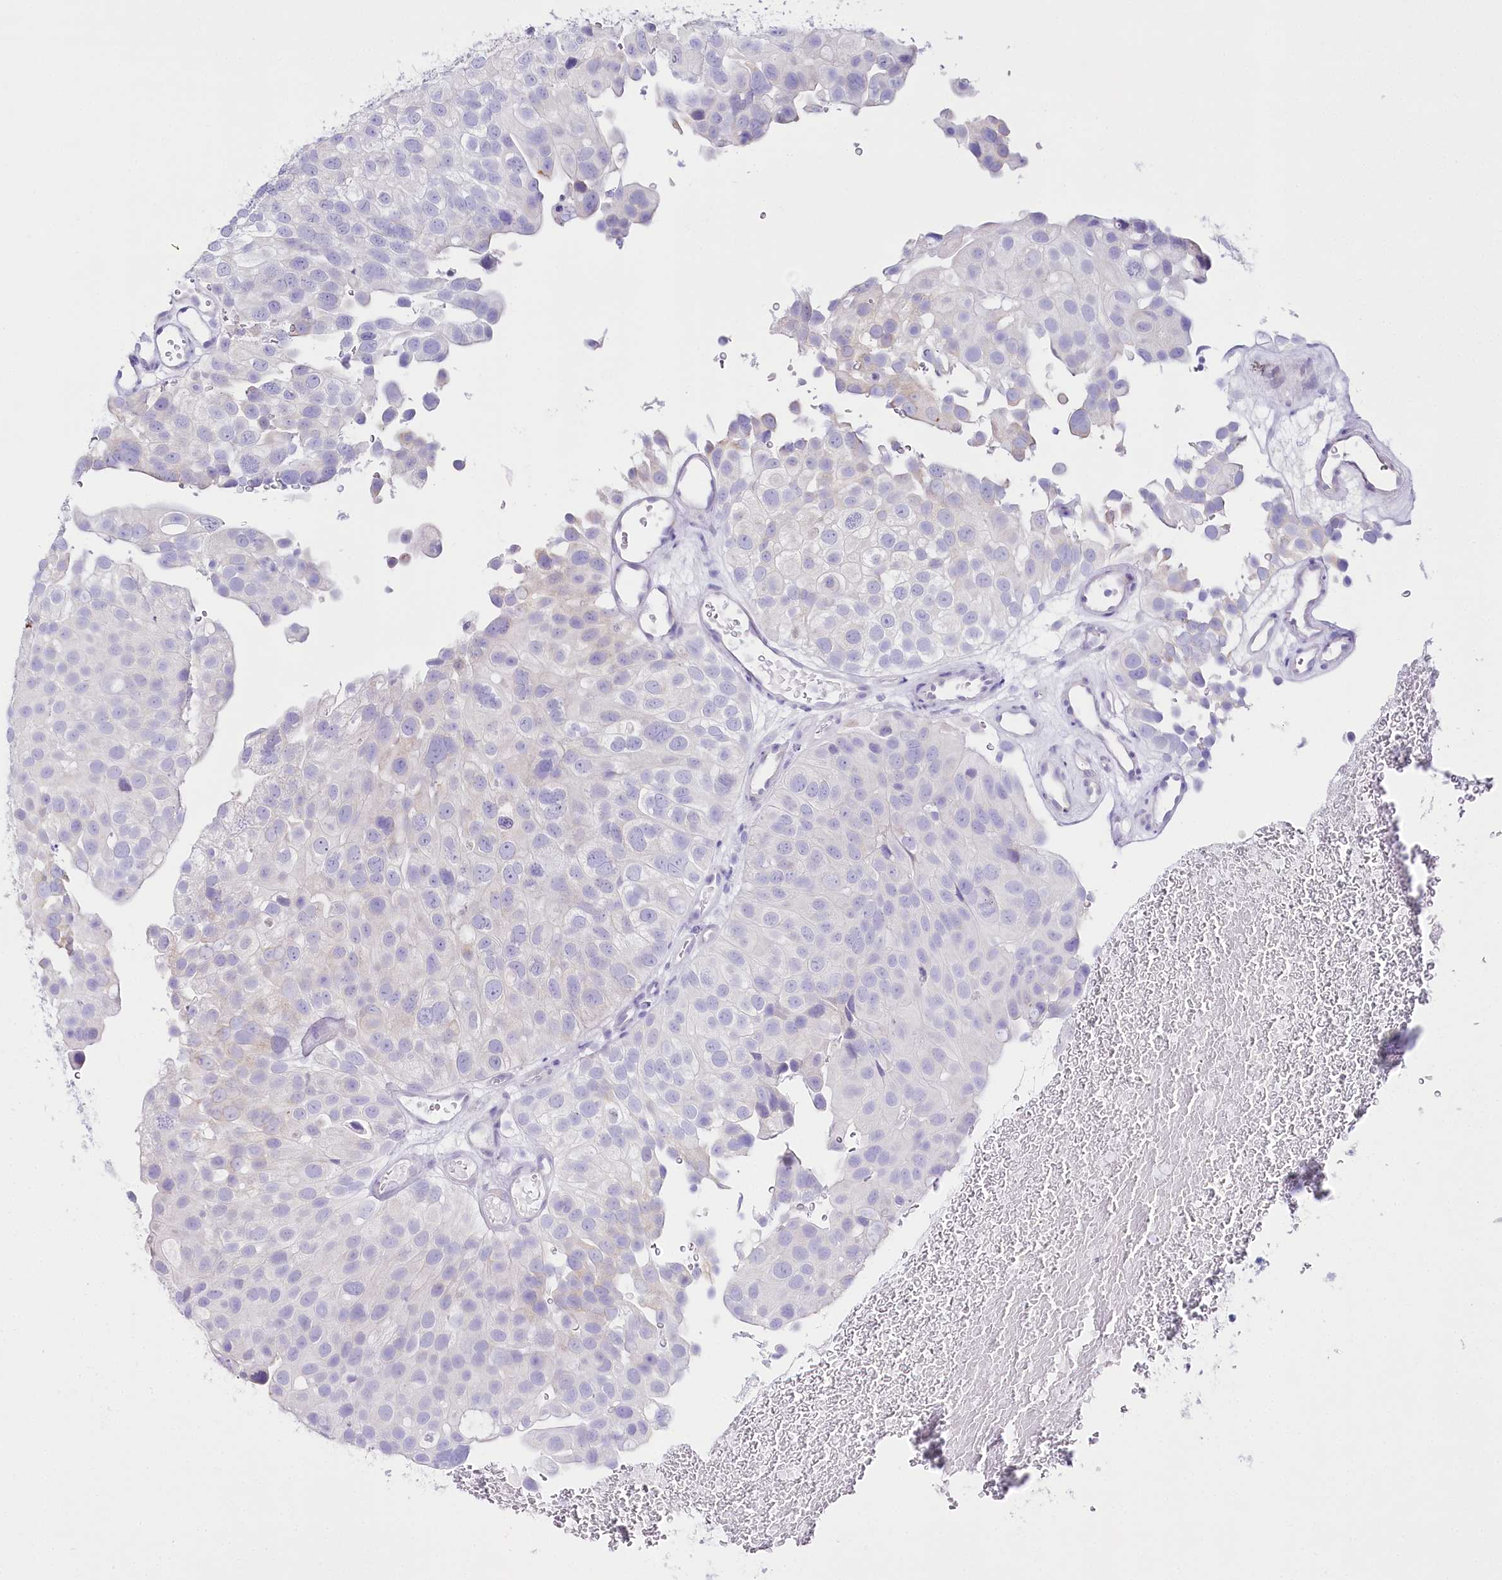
{"staining": {"intensity": "negative", "quantity": "none", "location": "none"}, "tissue": "urothelial cancer", "cell_type": "Tumor cells", "image_type": "cancer", "snomed": [{"axis": "morphology", "description": "Urothelial carcinoma, Low grade"}, {"axis": "topography", "description": "Urinary bladder"}], "caption": "The photomicrograph exhibits no significant positivity in tumor cells of urothelial cancer.", "gene": "CSN3", "patient": {"sex": "male", "age": 78}}